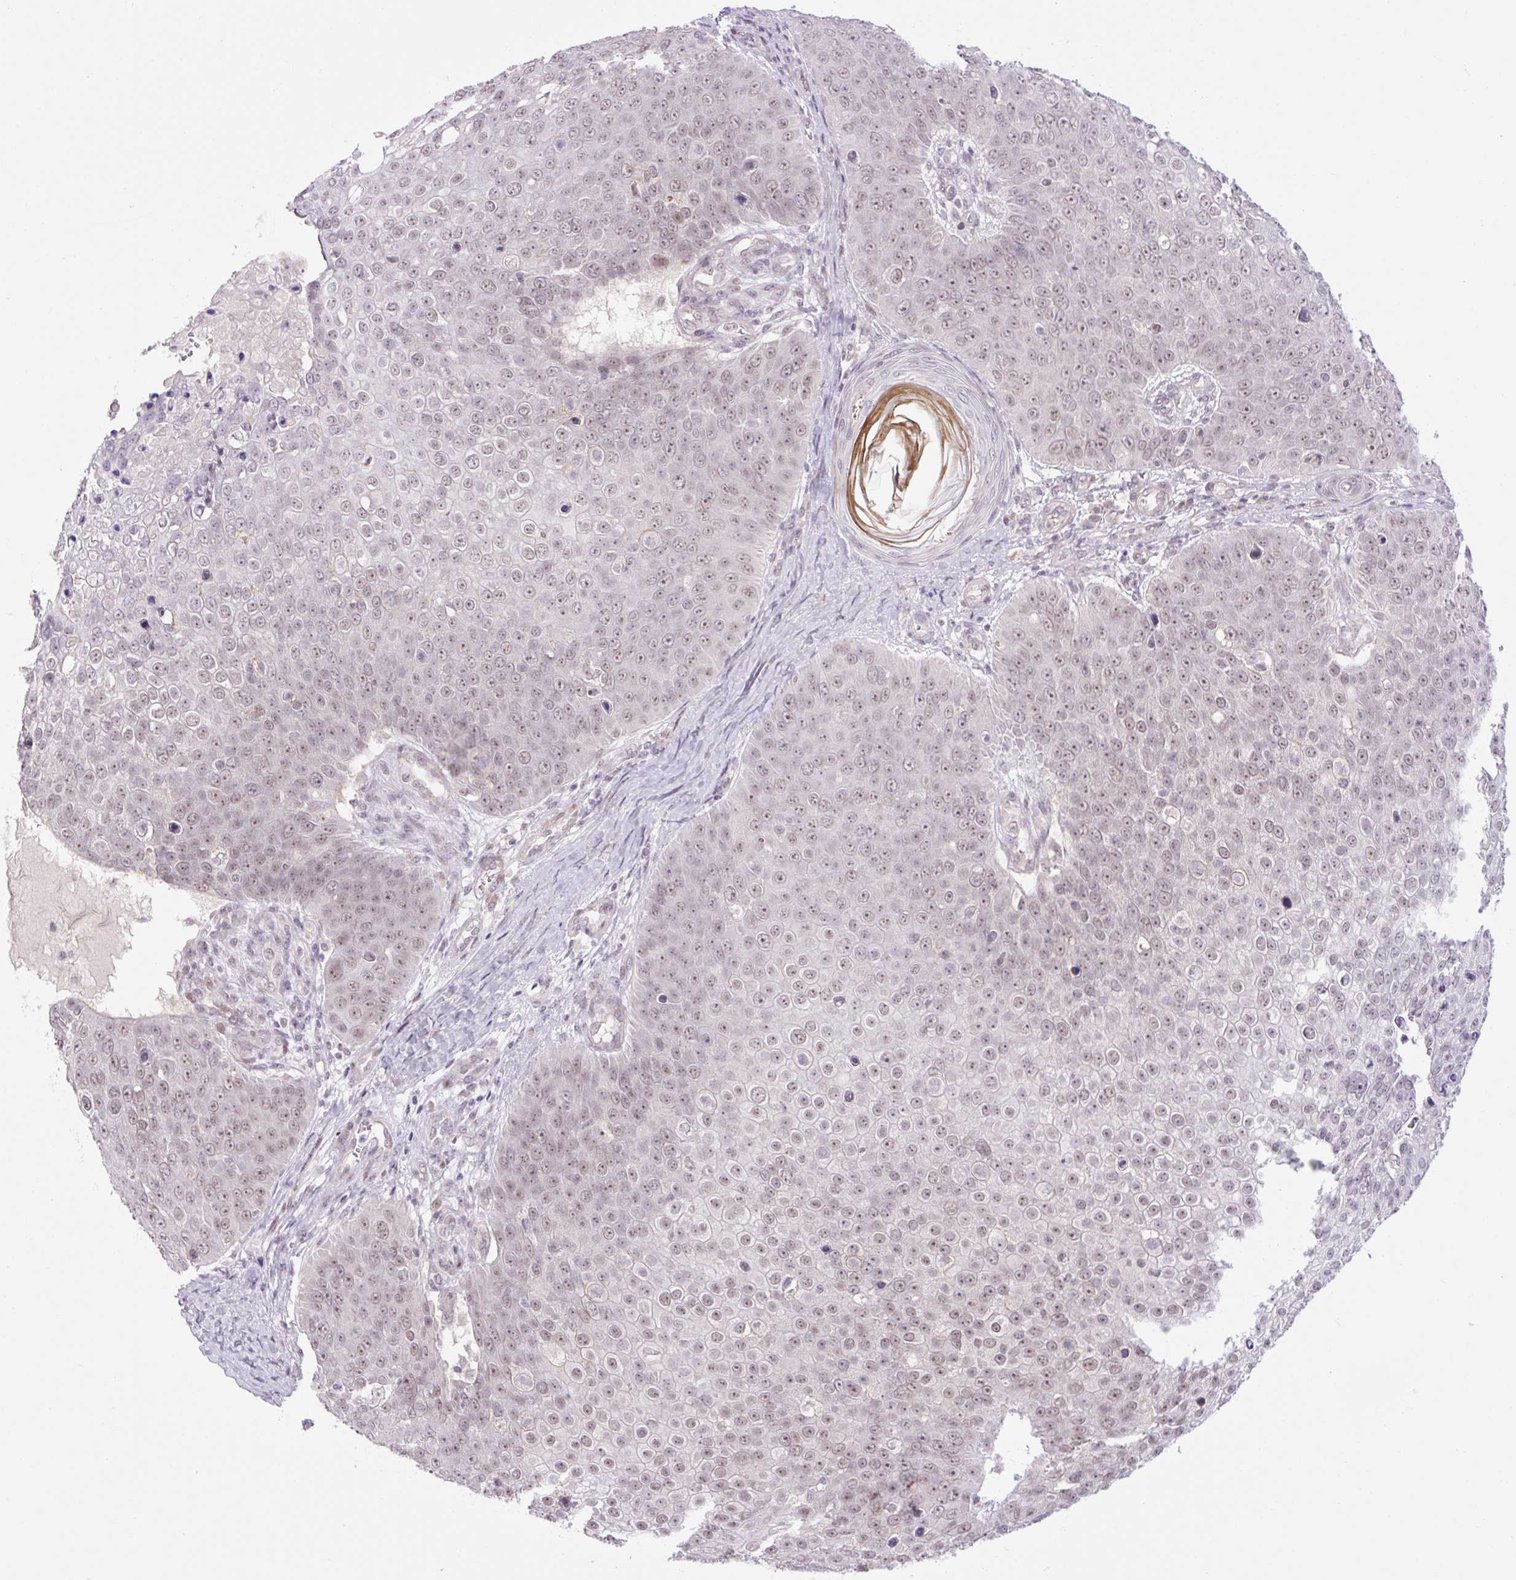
{"staining": {"intensity": "weak", "quantity": "25%-75%", "location": "nuclear"}, "tissue": "skin cancer", "cell_type": "Tumor cells", "image_type": "cancer", "snomed": [{"axis": "morphology", "description": "Squamous cell carcinoma, NOS"}, {"axis": "topography", "description": "Skin"}], "caption": "Protein expression analysis of human skin squamous cell carcinoma reveals weak nuclear expression in about 25%-75% of tumor cells.", "gene": "ICE1", "patient": {"sex": "male", "age": 71}}